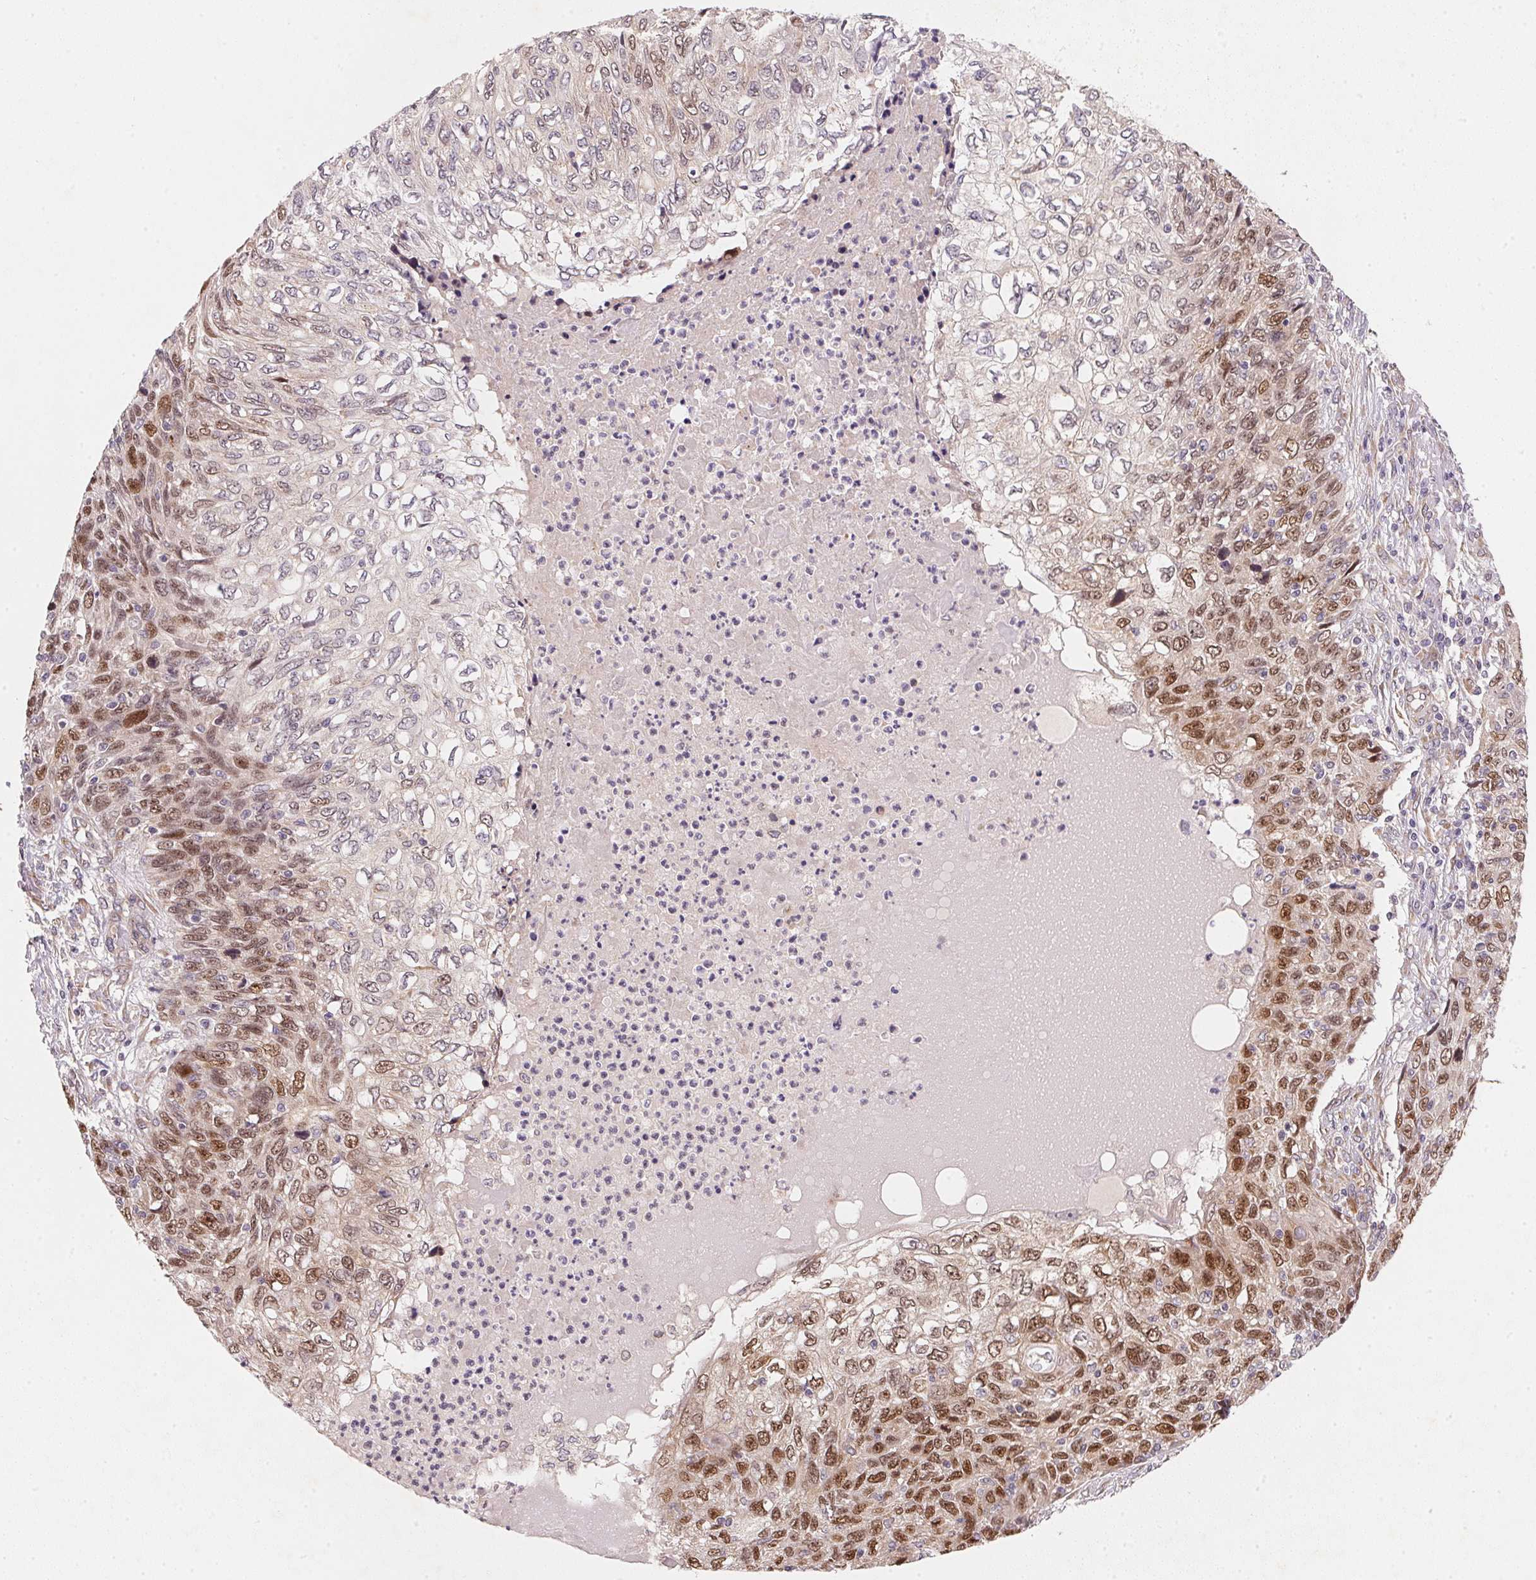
{"staining": {"intensity": "moderate", "quantity": ">75%", "location": "nuclear"}, "tissue": "skin cancer", "cell_type": "Tumor cells", "image_type": "cancer", "snomed": [{"axis": "morphology", "description": "Squamous cell carcinoma, NOS"}, {"axis": "topography", "description": "Skin"}], "caption": "High-magnification brightfield microscopy of squamous cell carcinoma (skin) stained with DAB (3,3'-diaminobenzidine) (brown) and counterstained with hematoxylin (blue). tumor cells exhibit moderate nuclear positivity is identified in about>75% of cells. (Brightfield microscopy of DAB IHC at high magnification).", "gene": "EI24", "patient": {"sex": "male", "age": 92}}